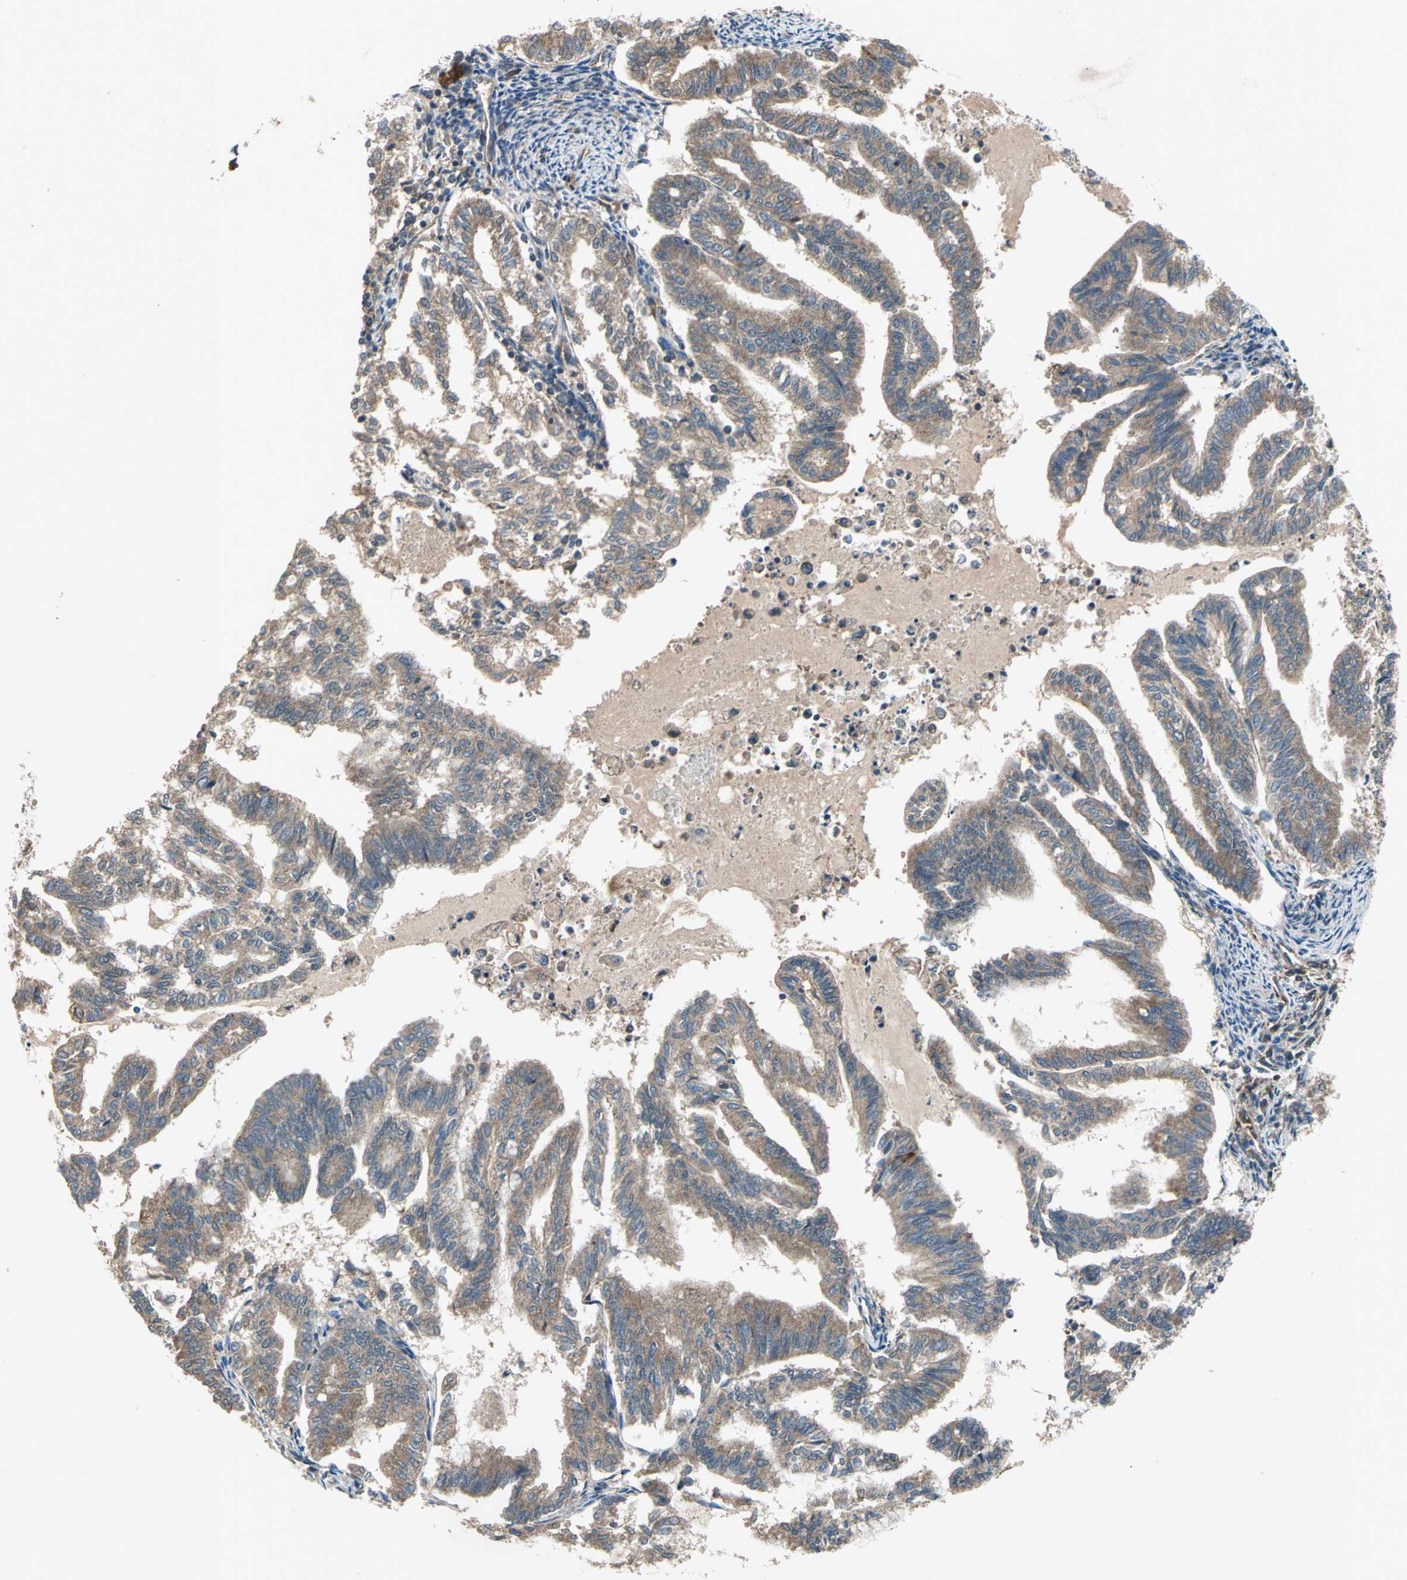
{"staining": {"intensity": "moderate", "quantity": ">75%", "location": "cytoplasmic/membranous"}, "tissue": "endometrial cancer", "cell_type": "Tumor cells", "image_type": "cancer", "snomed": [{"axis": "morphology", "description": "Adenocarcinoma, NOS"}, {"axis": "topography", "description": "Endometrium"}], "caption": "Brown immunohistochemical staining in human endometrial cancer (adenocarcinoma) reveals moderate cytoplasmic/membranous positivity in approximately >75% of tumor cells. The protein is stained brown, and the nuclei are stained in blue (DAB IHC with brightfield microscopy, high magnification).", "gene": "EMCN", "patient": {"sex": "female", "age": 79}}